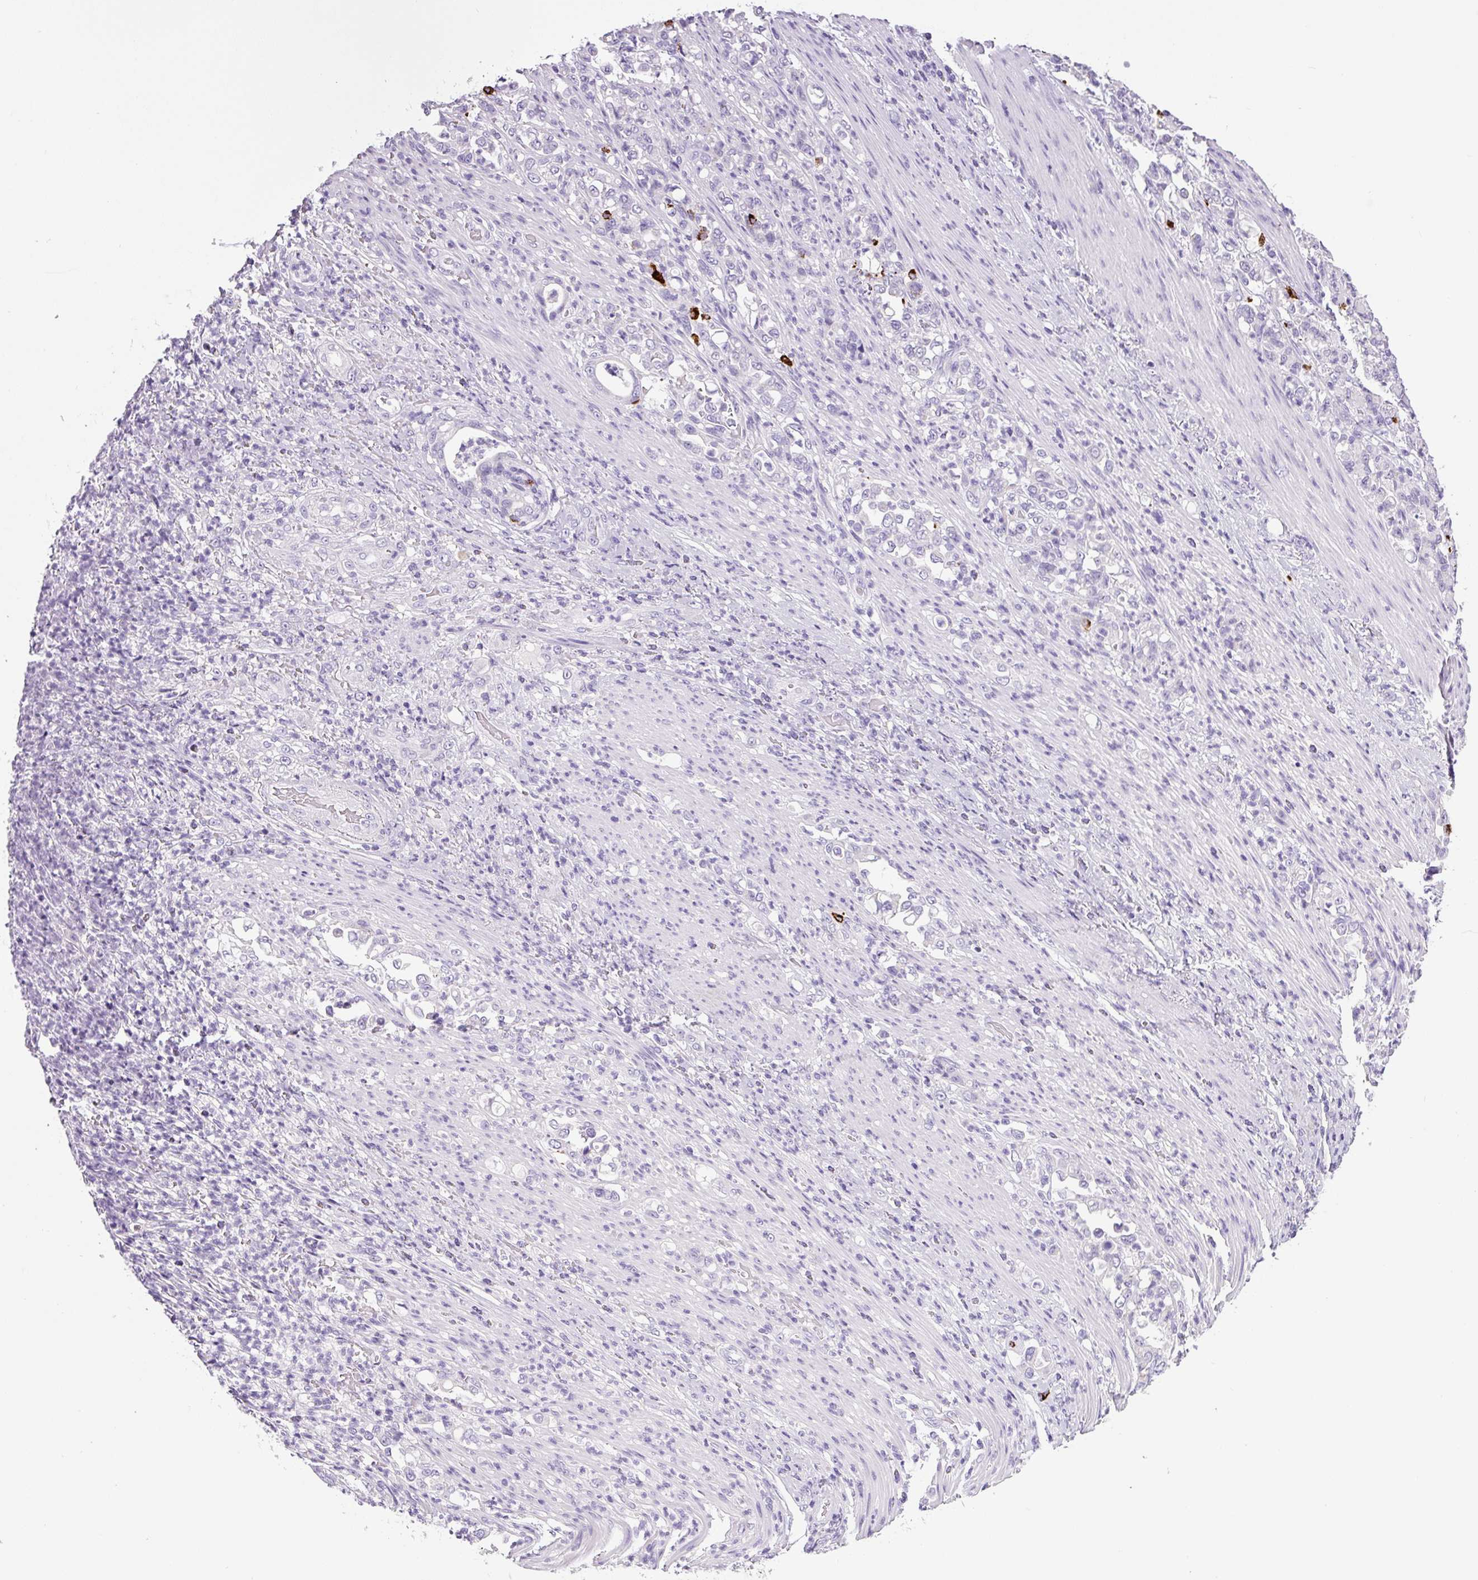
{"staining": {"intensity": "negative", "quantity": "none", "location": "none"}, "tissue": "stomach cancer", "cell_type": "Tumor cells", "image_type": "cancer", "snomed": [{"axis": "morphology", "description": "Normal tissue, NOS"}, {"axis": "morphology", "description": "Adenocarcinoma, NOS"}, {"axis": "topography", "description": "Stomach"}], "caption": "This is an immunohistochemistry image of human adenocarcinoma (stomach). There is no staining in tumor cells.", "gene": "CHGA", "patient": {"sex": "female", "age": 79}}